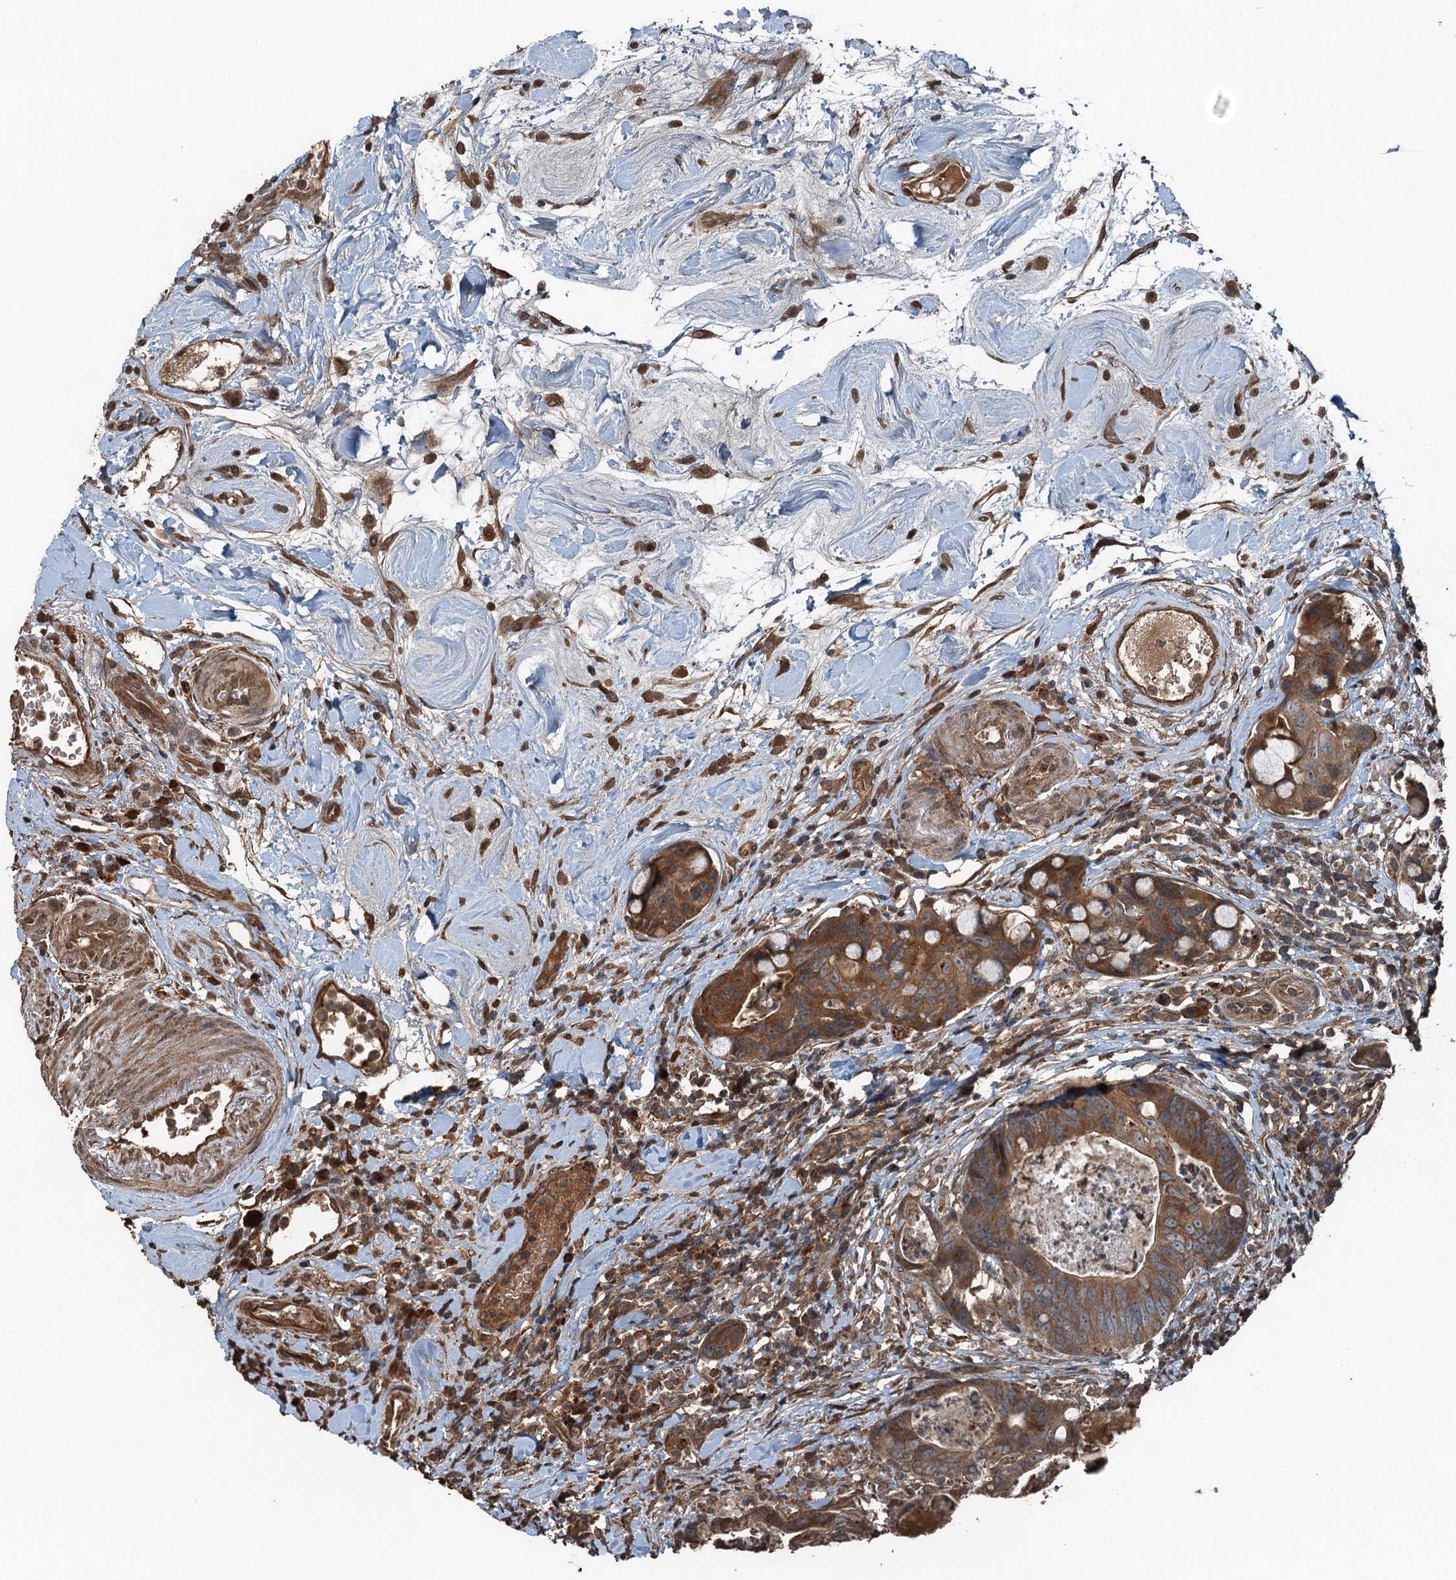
{"staining": {"intensity": "moderate", "quantity": ">75%", "location": "cytoplasmic/membranous"}, "tissue": "colorectal cancer", "cell_type": "Tumor cells", "image_type": "cancer", "snomed": [{"axis": "morphology", "description": "Adenocarcinoma, NOS"}, {"axis": "topography", "description": "Colon"}], "caption": "Immunohistochemistry (IHC) micrograph of neoplastic tissue: human colorectal adenocarcinoma stained using IHC shows medium levels of moderate protein expression localized specifically in the cytoplasmic/membranous of tumor cells, appearing as a cytoplasmic/membranous brown color.", "gene": "TCTN1", "patient": {"sex": "female", "age": 82}}